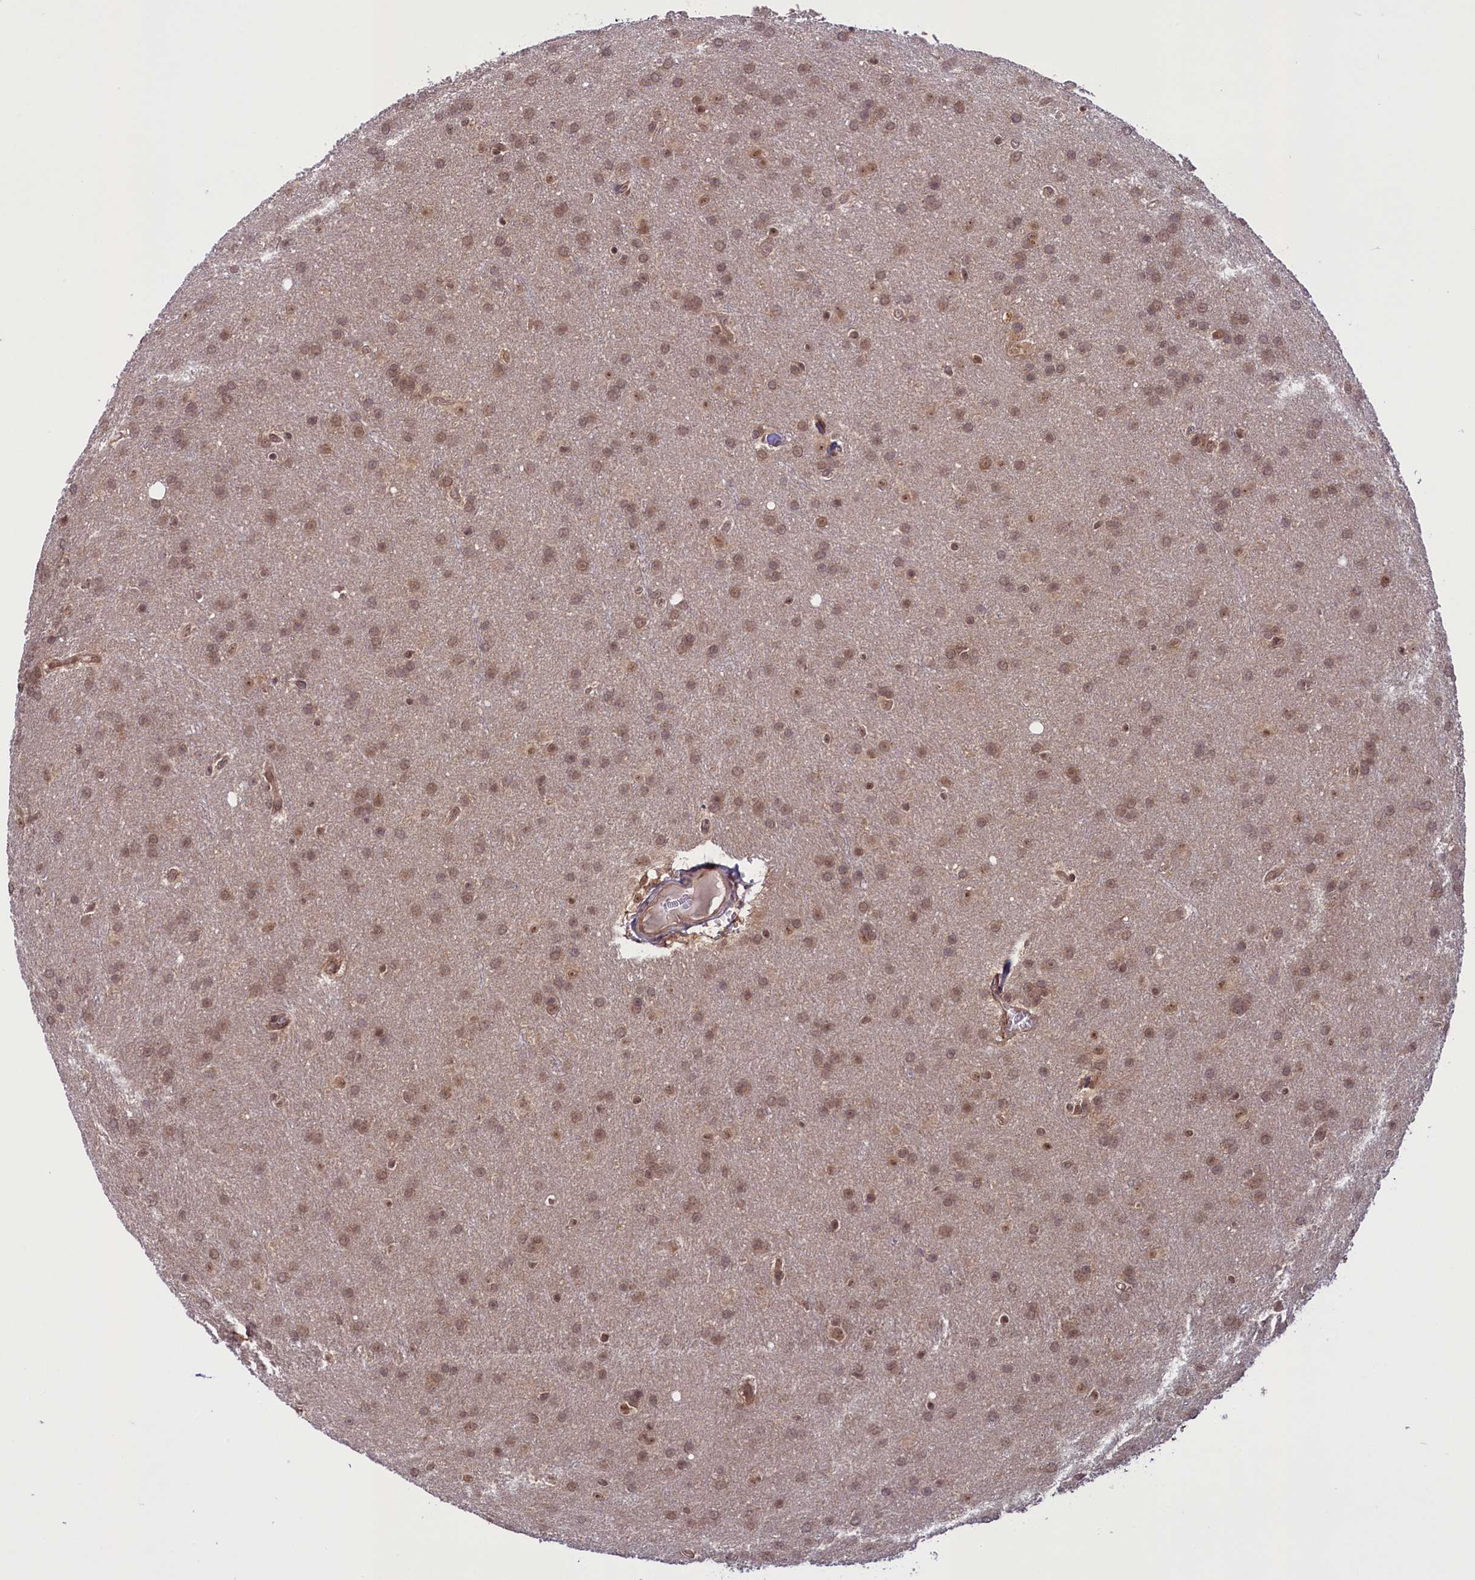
{"staining": {"intensity": "moderate", "quantity": ">75%", "location": "nuclear"}, "tissue": "glioma", "cell_type": "Tumor cells", "image_type": "cancer", "snomed": [{"axis": "morphology", "description": "Glioma, malignant, Low grade"}, {"axis": "topography", "description": "Brain"}], "caption": "Malignant glioma (low-grade) tissue demonstrates moderate nuclear staining in approximately >75% of tumor cells, visualized by immunohistochemistry.", "gene": "SLC7A6OS", "patient": {"sex": "female", "age": 32}}